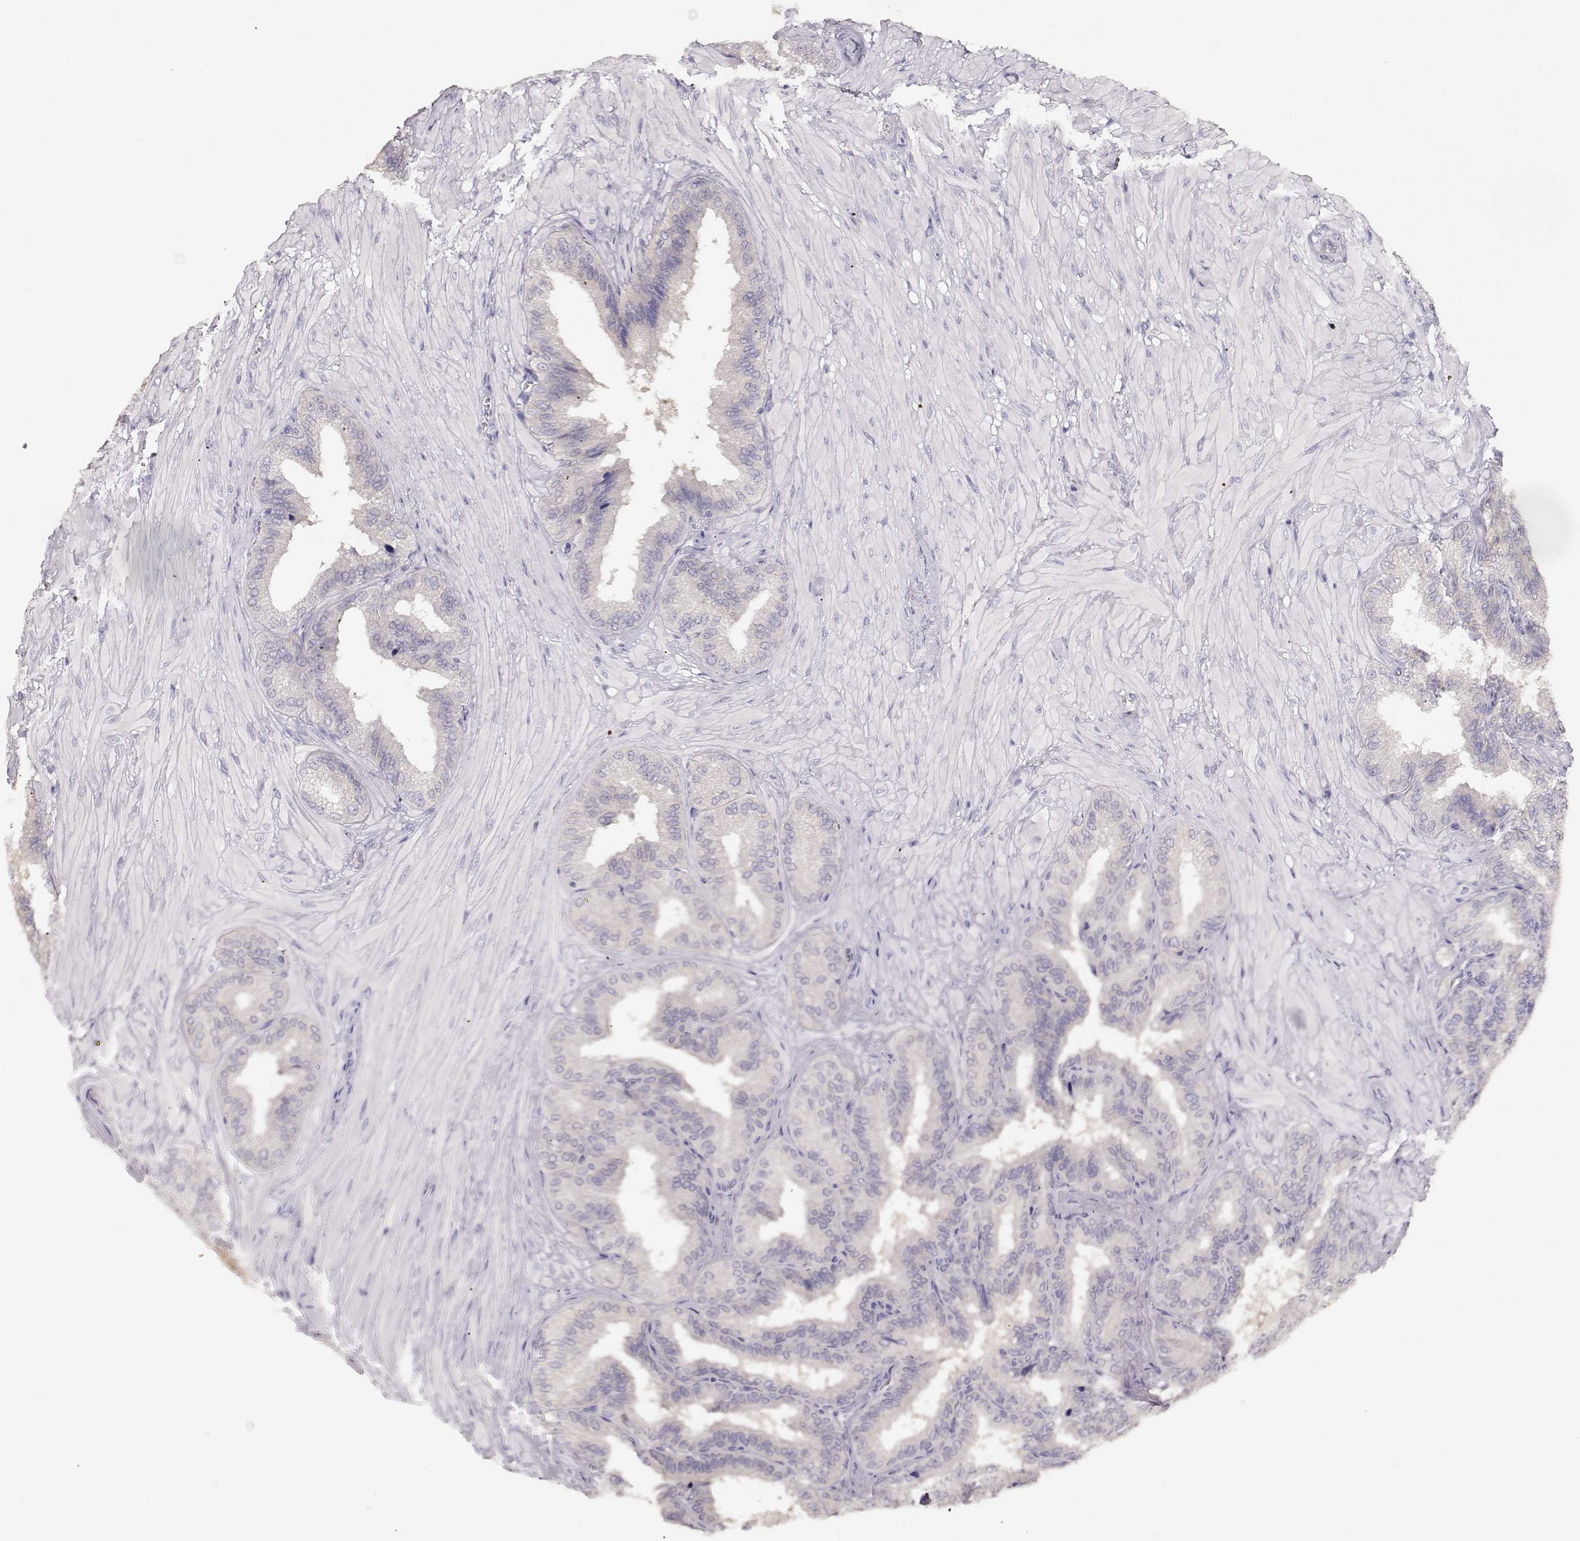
{"staining": {"intensity": "negative", "quantity": "none", "location": "none"}, "tissue": "seminal vesicle", "cell_type": "Glandular cells", "image_type": "normal", "snomed": [{"axis": "morphology", "description": "Normal tissue, NOS"}, {"axis": "topography", "description": "Seminal veicle"}], "caption": "This is an IHC micrograph of benign human seminal vesicle. There is no expression in glandular cells.", "gene": "GLIPR1L2", "patient": {"sex": "male", "age": 37}}